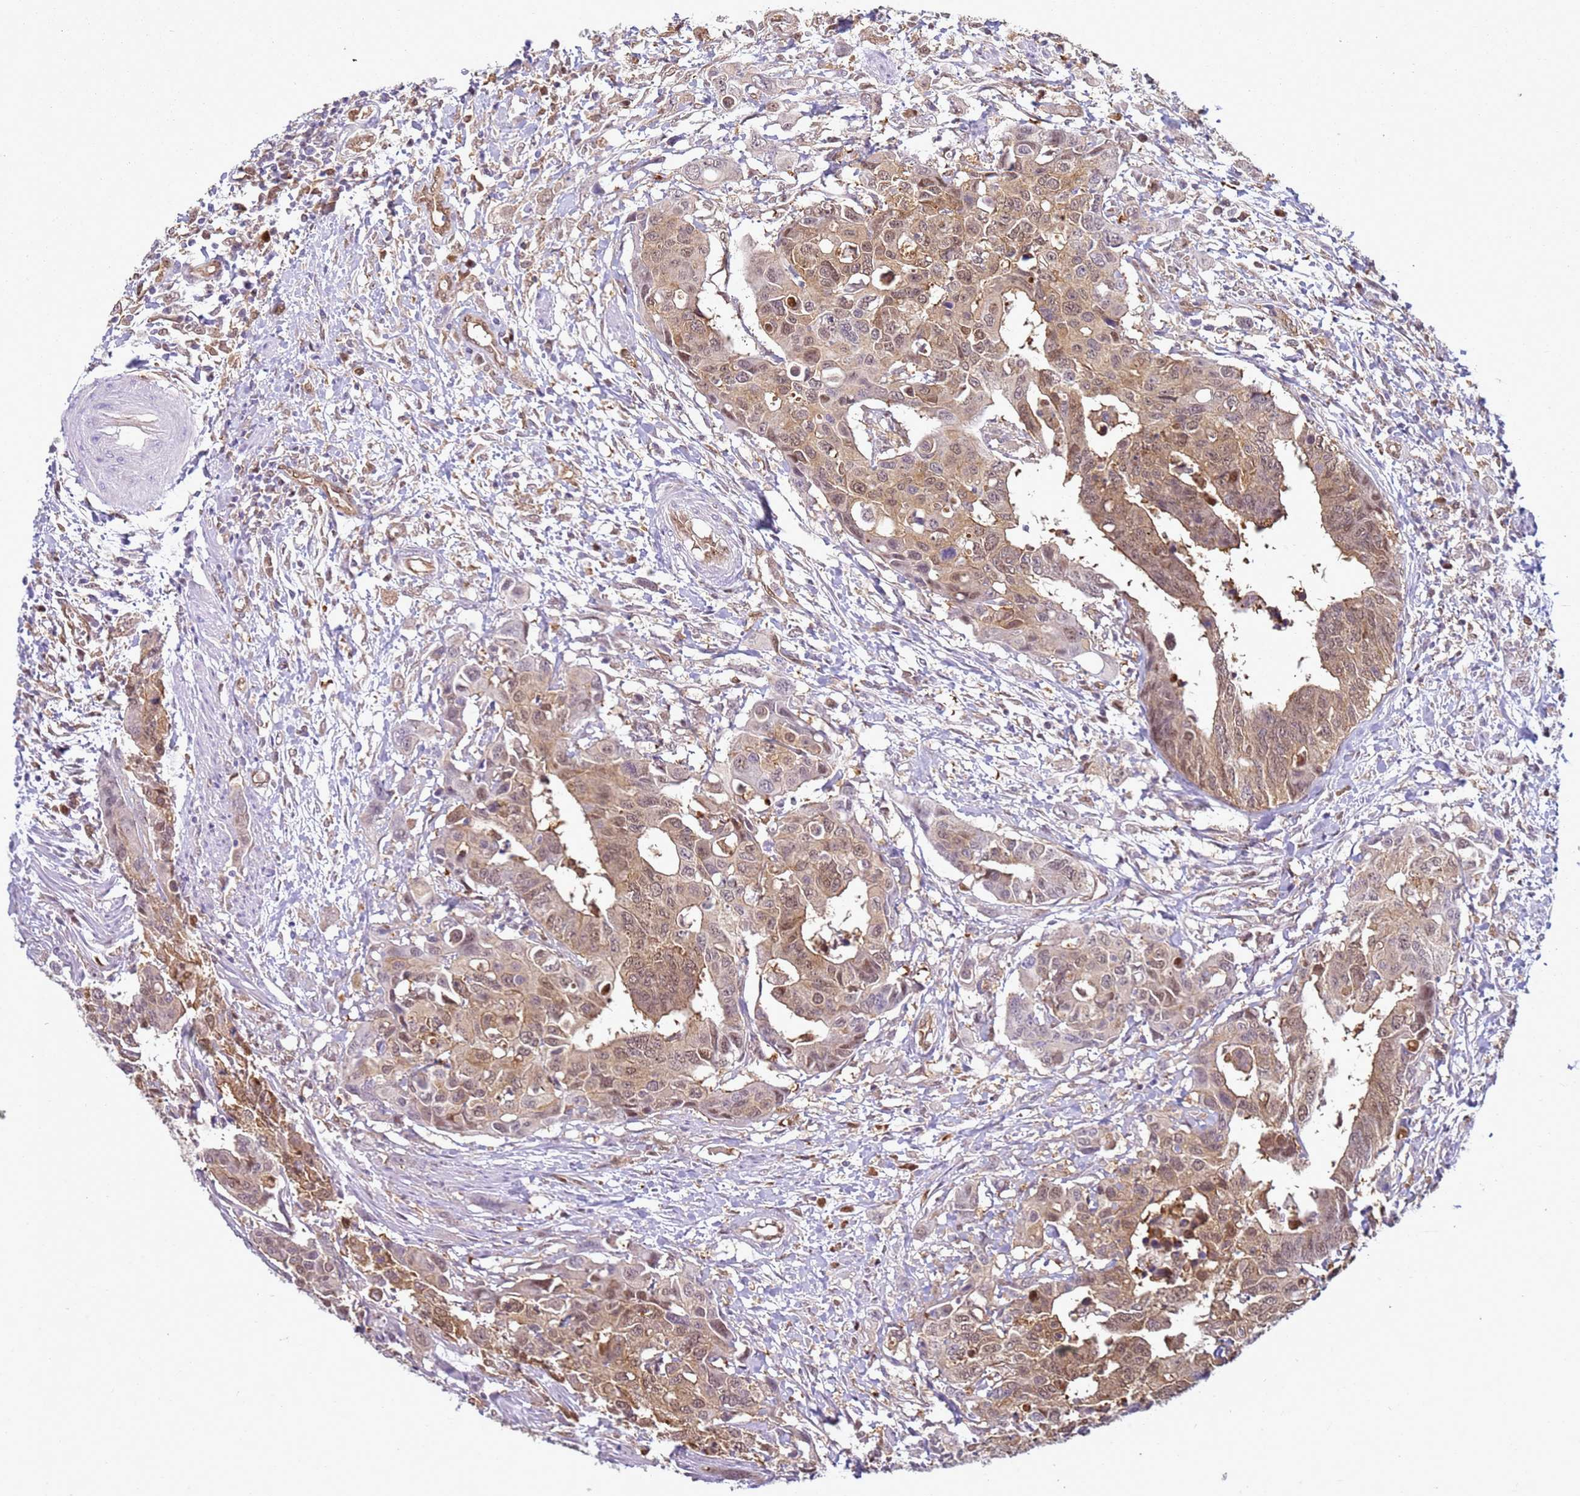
{"staining": {"intensity": "moderate", "quantity": ">75%", "location": "cytoplasmic/membranous,nuclear"}, "tissue": "colorectal cancer", "cell_type": "Tumor cells", "image_type": "cancer", "snomed": [{"axis": "morphology", "description": "Adenocarcinoma, NOS"}, {"axis": "topography", "description": "Colon"}], "caption": "Immunohistochemical staining of human colorectal adenocarcinoma shows medium levels of moderate cytoplasmic/membranous and nuclear protein positivity in approximately >75% of tumor cells.", "gene": "YWHAE", "patient": {"sex": "male", "age": 77}}